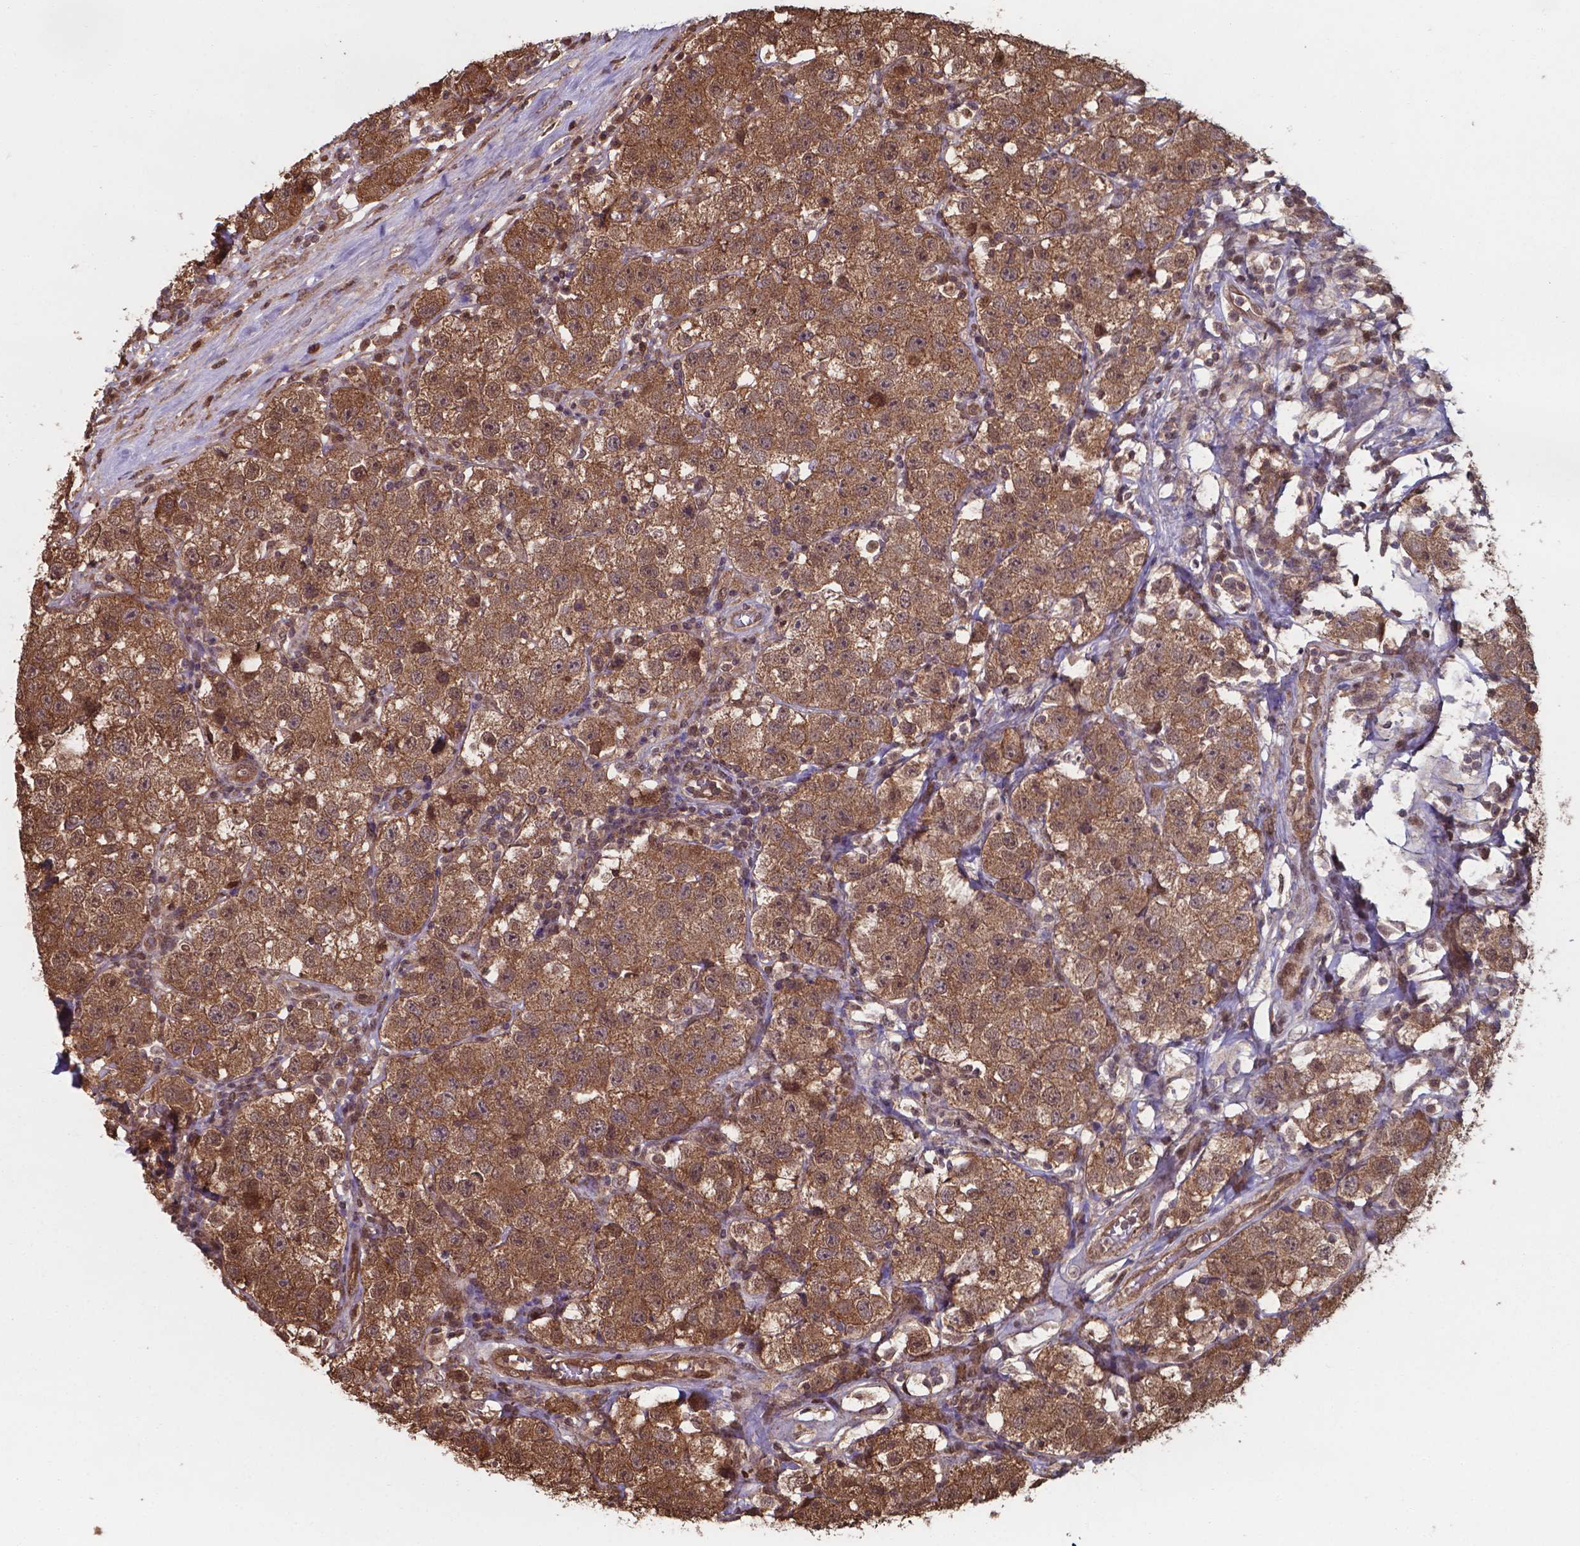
{"staining": {"intensity": "moderate", "quantity": ">75%", "location": "cytoplasmic/membranous,nuclear"}, "tissue": "testis cancer", "cell_type": "Tumor cells", "image_type": "cancer", "snomed": [{"axis": "morphology", "description": "Seminoma, NOS"}, {"axis": "topography", "description": "Testis"}], "caption": "DAB immunohistochemical staining of human testis cancer (seminoma) reveals moderate cytoplasmic/membranous and nuclear protein expression in approximately >75% of tumor cells.", "gene": "CHP2", "patient": {"sex": "male", "age": 34}}